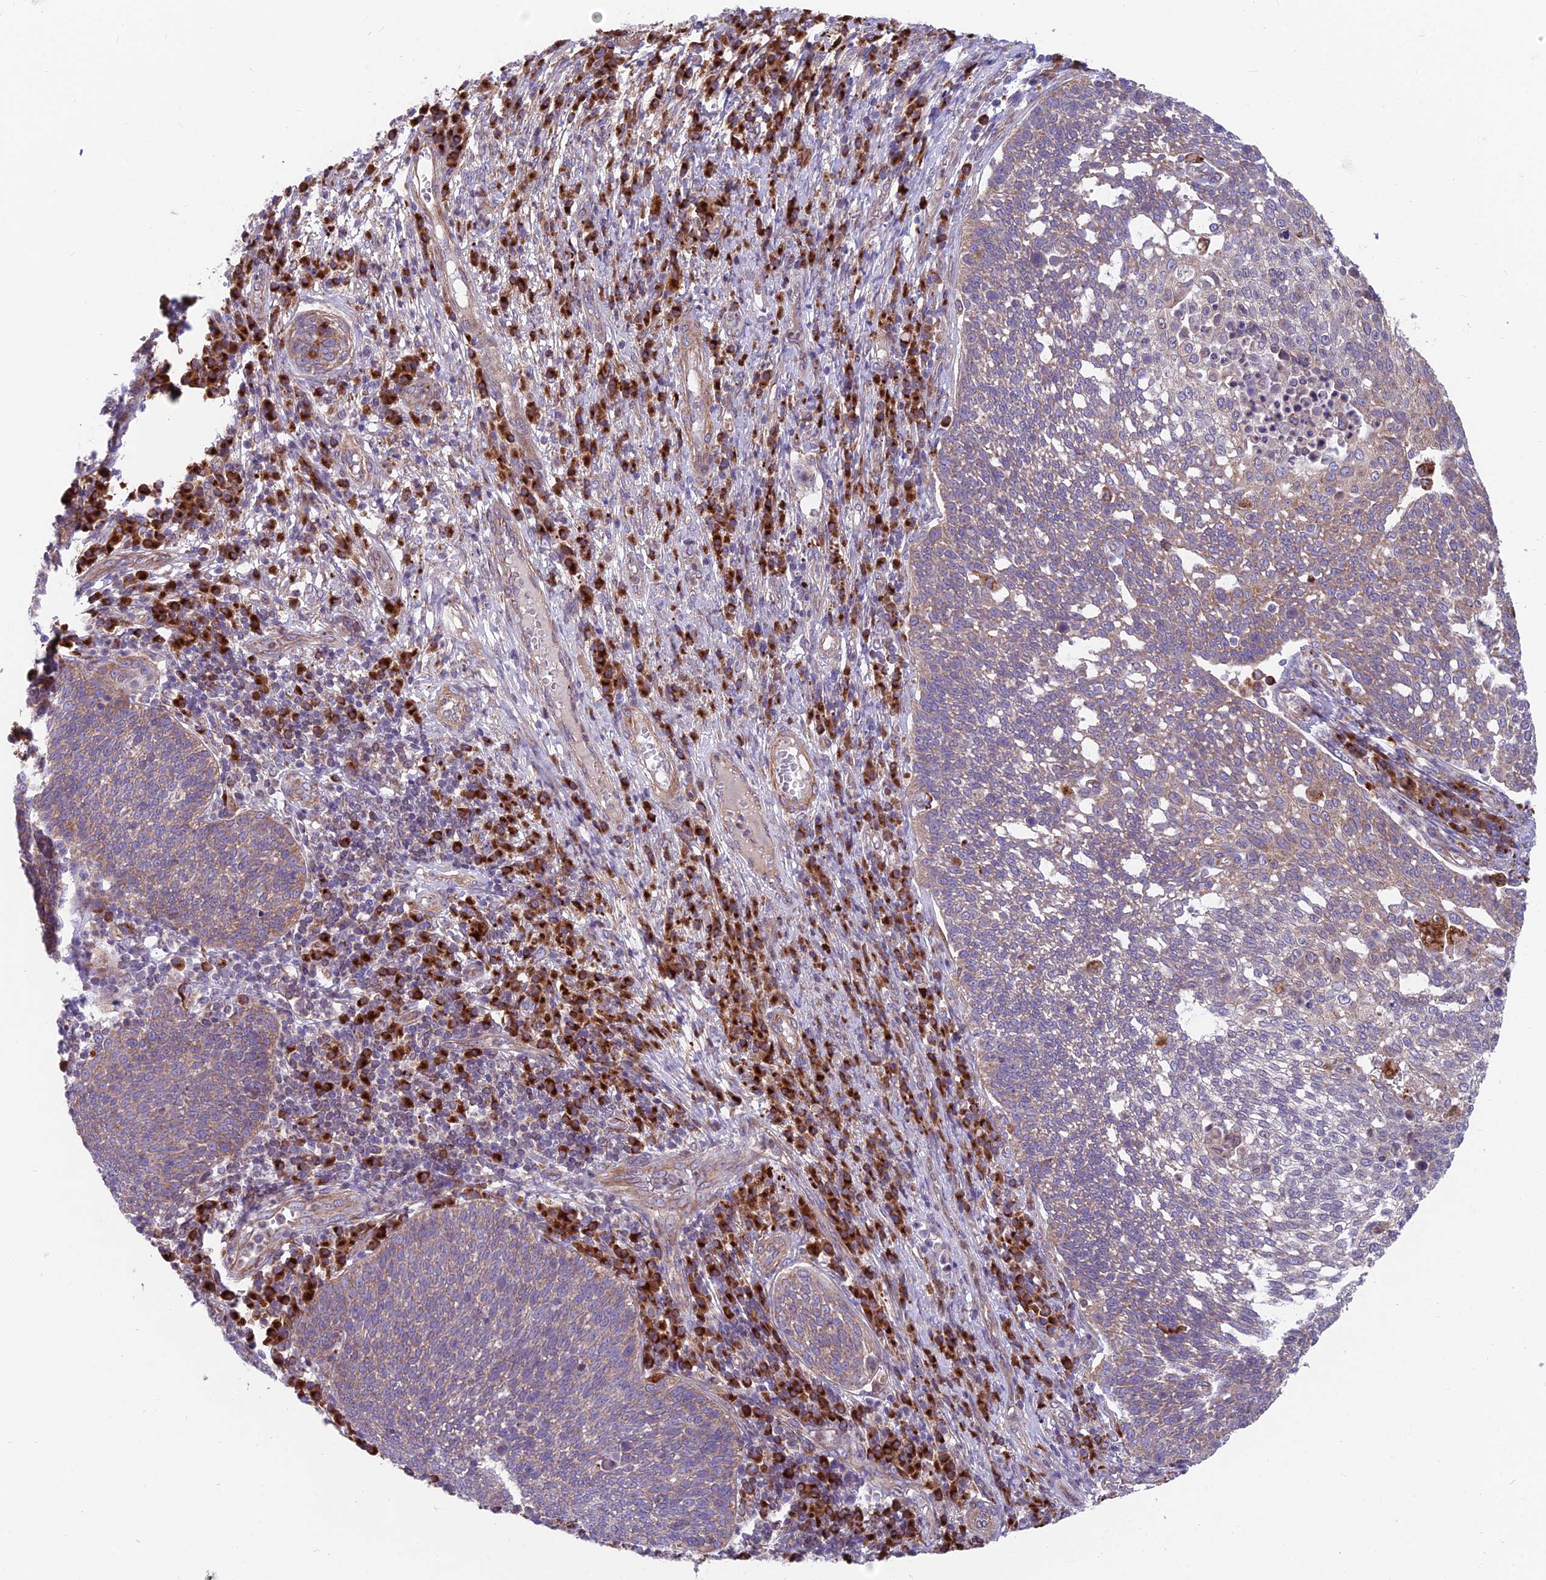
{"staining": {"intensity": "weak", "quantity": "25%-75%", "location": "cytoplasmic/membranous"}, "tissue": "cervical cancer", "cell_type": "Tumor cells", "image_type": "cancer", "snomed": [{"axis": "morphology", "description": "Squamous cell carcinoma, NOS"}, {"axis": "topography", "description": "Cervix"}], "caption": "Cervical cancer stained for a protein exhibits weak cytoplasmic/membranous positivity in tumor cells.", "gene": "TBC1D20", "patient": {"sex": "female", "age": 34}}